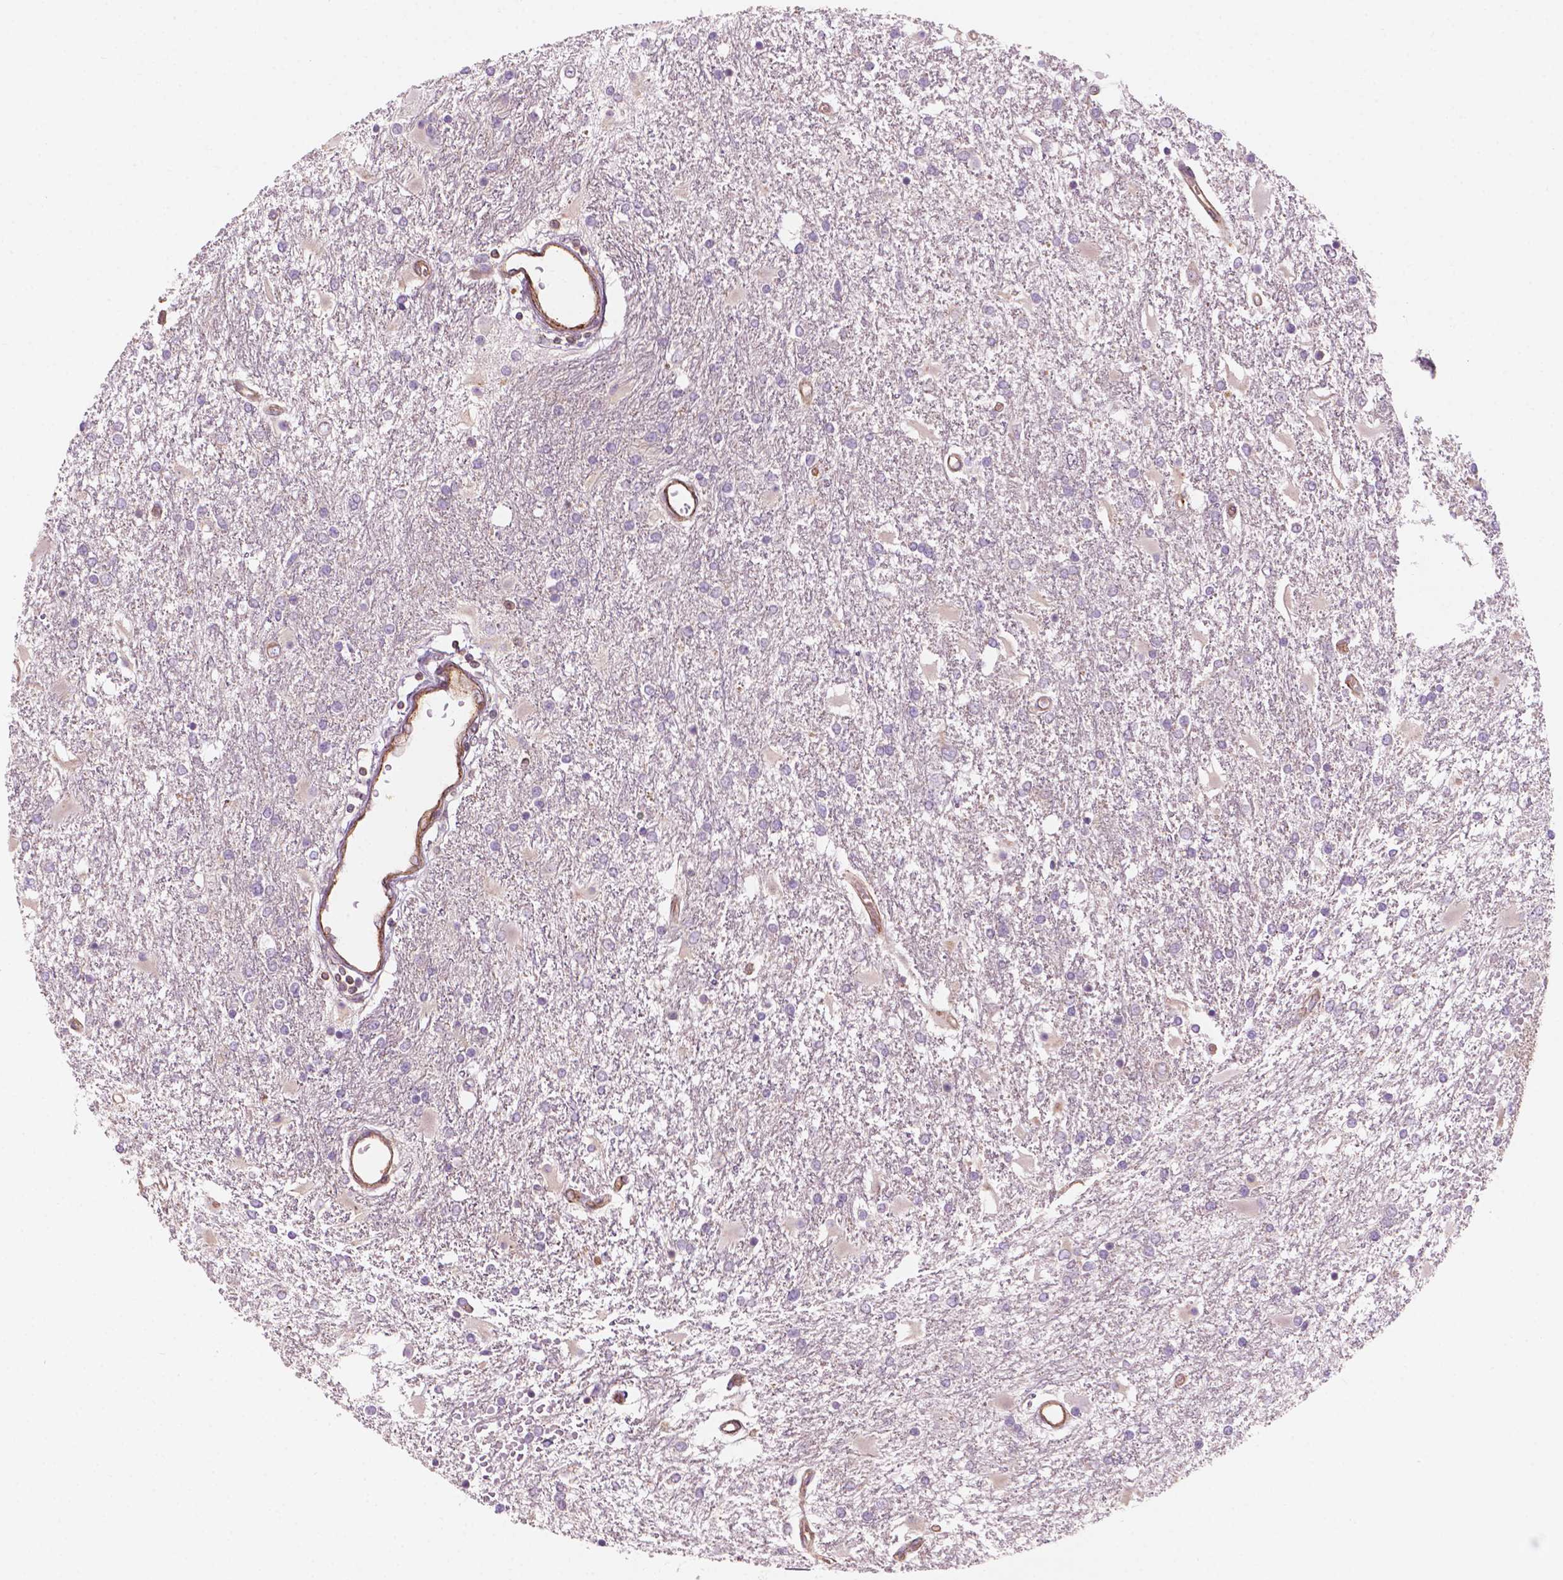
{"staining": {"intensity": "negative", "quantity": "none", "location": "none"}, "tissue": "glioma", "cell_type": "Tumor cells", "image_type": "cancer", "snomed": [{"axis": "morphology", "description": "Glioma, malignant, High grade"}, {"axis": "topography", "description": "Cerebral cortex"}], "caption": "Histopathology image shows no significant protein positivity in tumor cells of malignant glioma (high-grade).", "gene": "SURF4", "patient": {"sex": "male", "age": 79}}